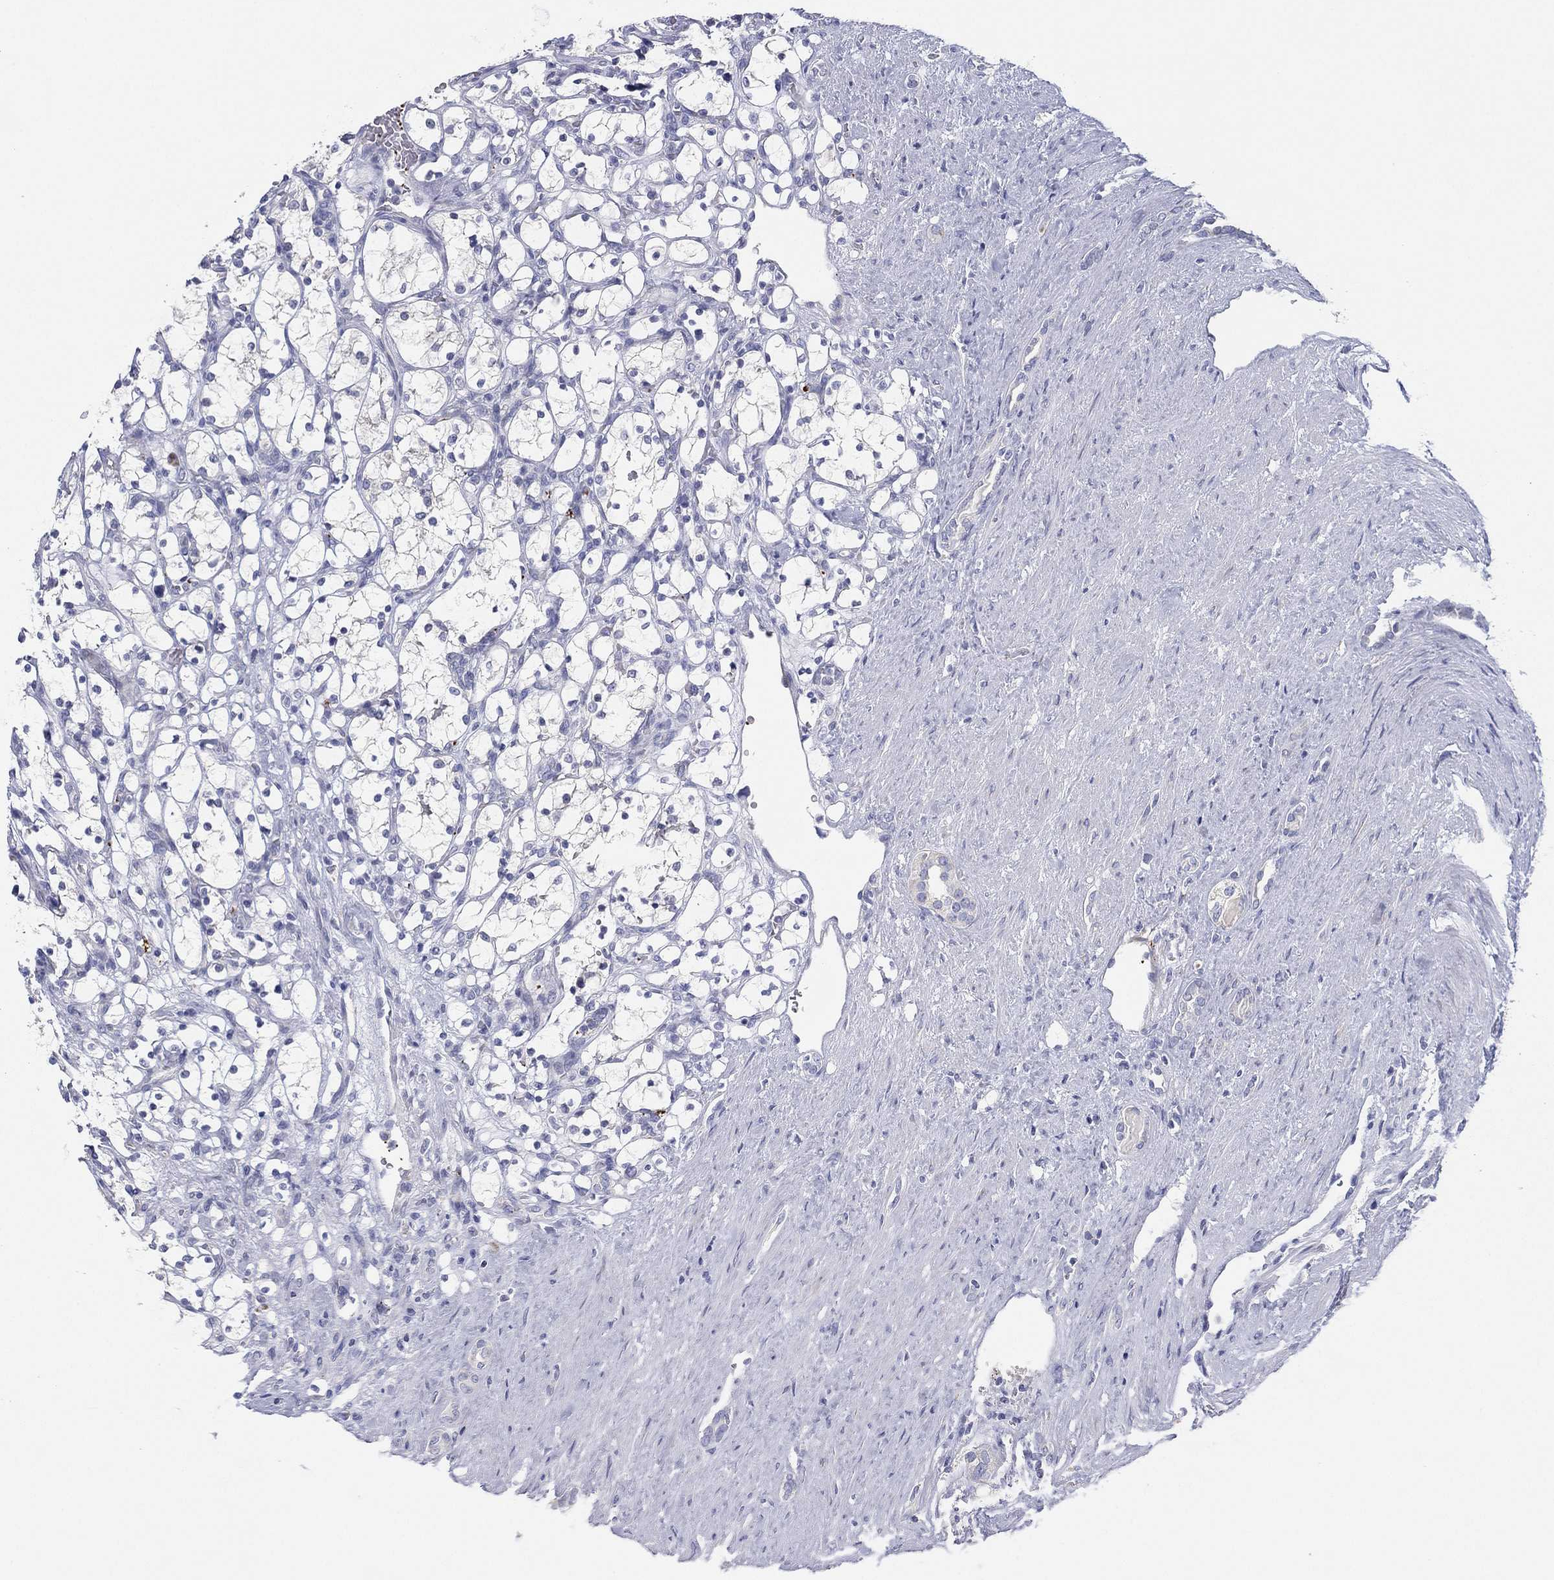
{"staining": {"intensity": "negative", "quantity": "none", "location": "none"}, "tissue": "renal cancer", "cell_type": "Tumor cells", "image_type": "cancer", "snomed": [{"axis": "morphology", "description": "Adenocarcinoma, NOS"}, {"axis": "topography", "description": "Kidney"}], "caption": "Protein analysis of renal cancer demonstrates no significant staining in tumor cells.", "gene": "TMEM40", "patient": {"sex": "female", "age": 69}}